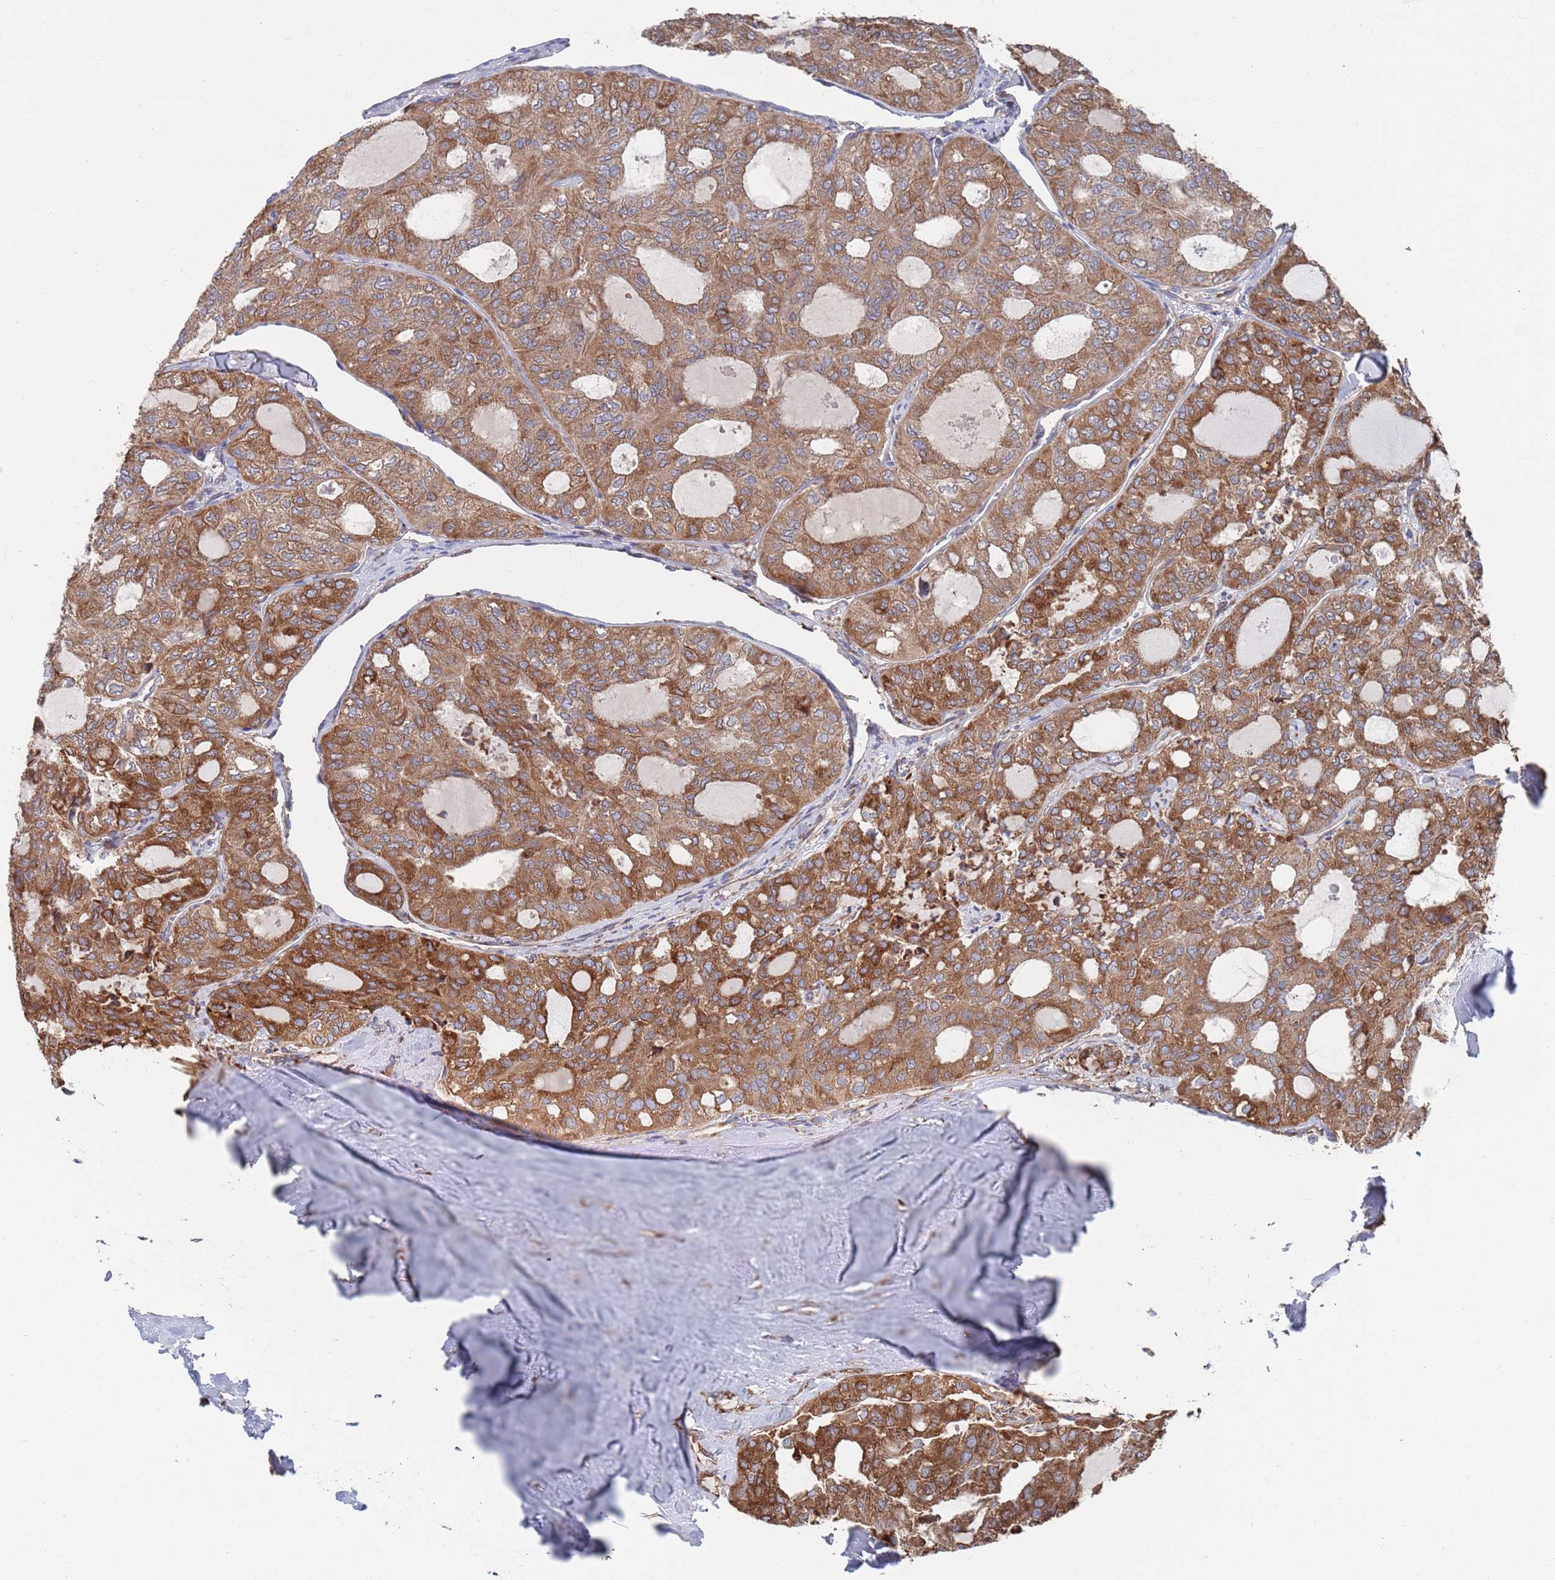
{"staining": {"intensity": "moderate", "quantity": ">75%", "location": "cytoplasmic/membranous"}, "tissue": "thyroid cancer", "cell_type": "Tumor cells", "image_type": "cancer", "snomed": [{"axis": "morphology", "description": "Follicular adenoma carcinoma, NOS"}, {"axis": "topography", "description": "Thyroid gland"}], "caption": "This is a micrograph of immunohistochemistry staining of follicular adenoma carcinoma (thyroid), which shows moderate staining in the cytoplasmic/membranous of tumor cells.", "gene": "GID8", "patient": {"sex": "male", "age": 75}}